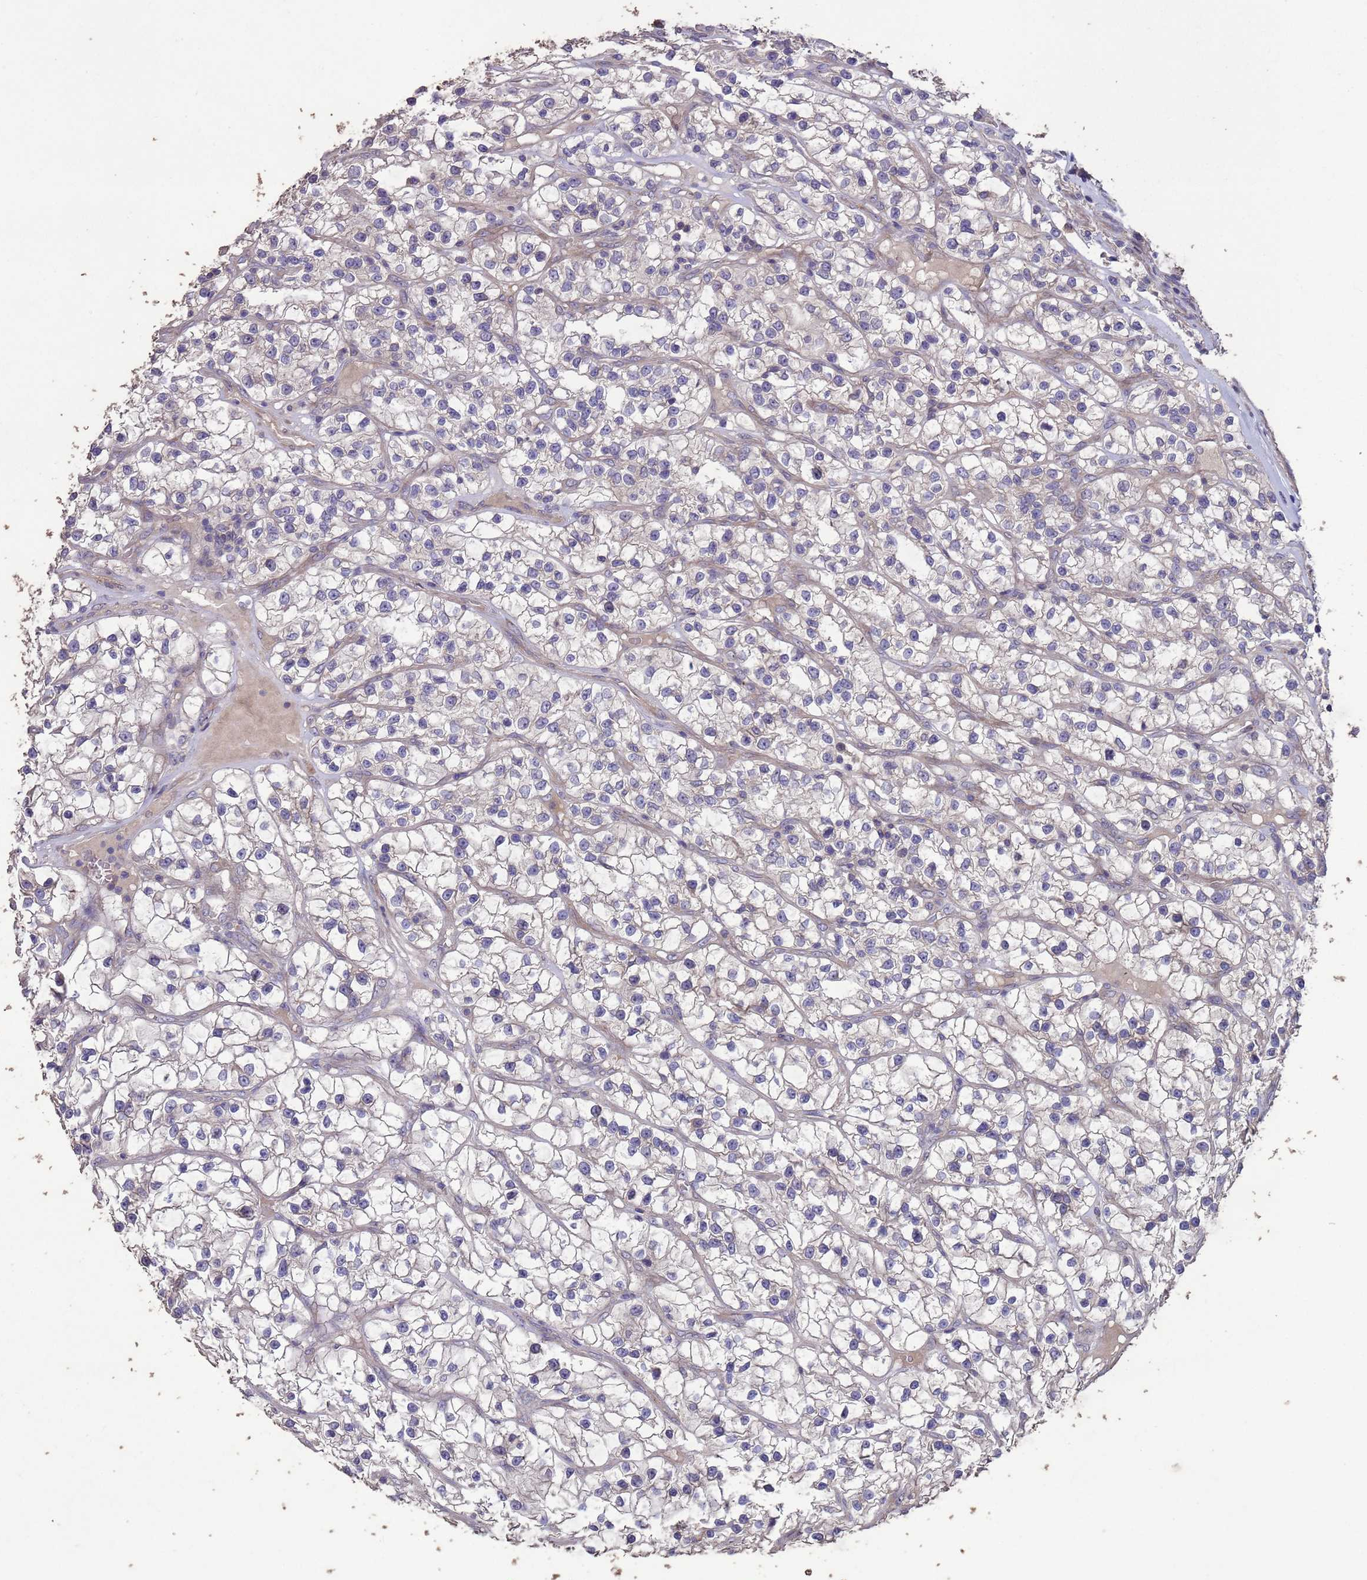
{"staining": {"intensity": "negative", "quantity": "none", "location": "none"}, "tissue": "renal cancer", "cell_type": "Tumor cells", "image_type": "cancer", "snomed": [{"axis": "morphology", "description": "Adenocarcinoma, NOS"}, {"axis": "topography", "description": "Kidney"}], "caption": "The immunohistochemistry (IHC) image has no significant staining in tumor cells of renal cancer (adenocarcinoma) tissue.", "gene": "SLC9B2", "patient": {"sex": "female", "age": 57}}